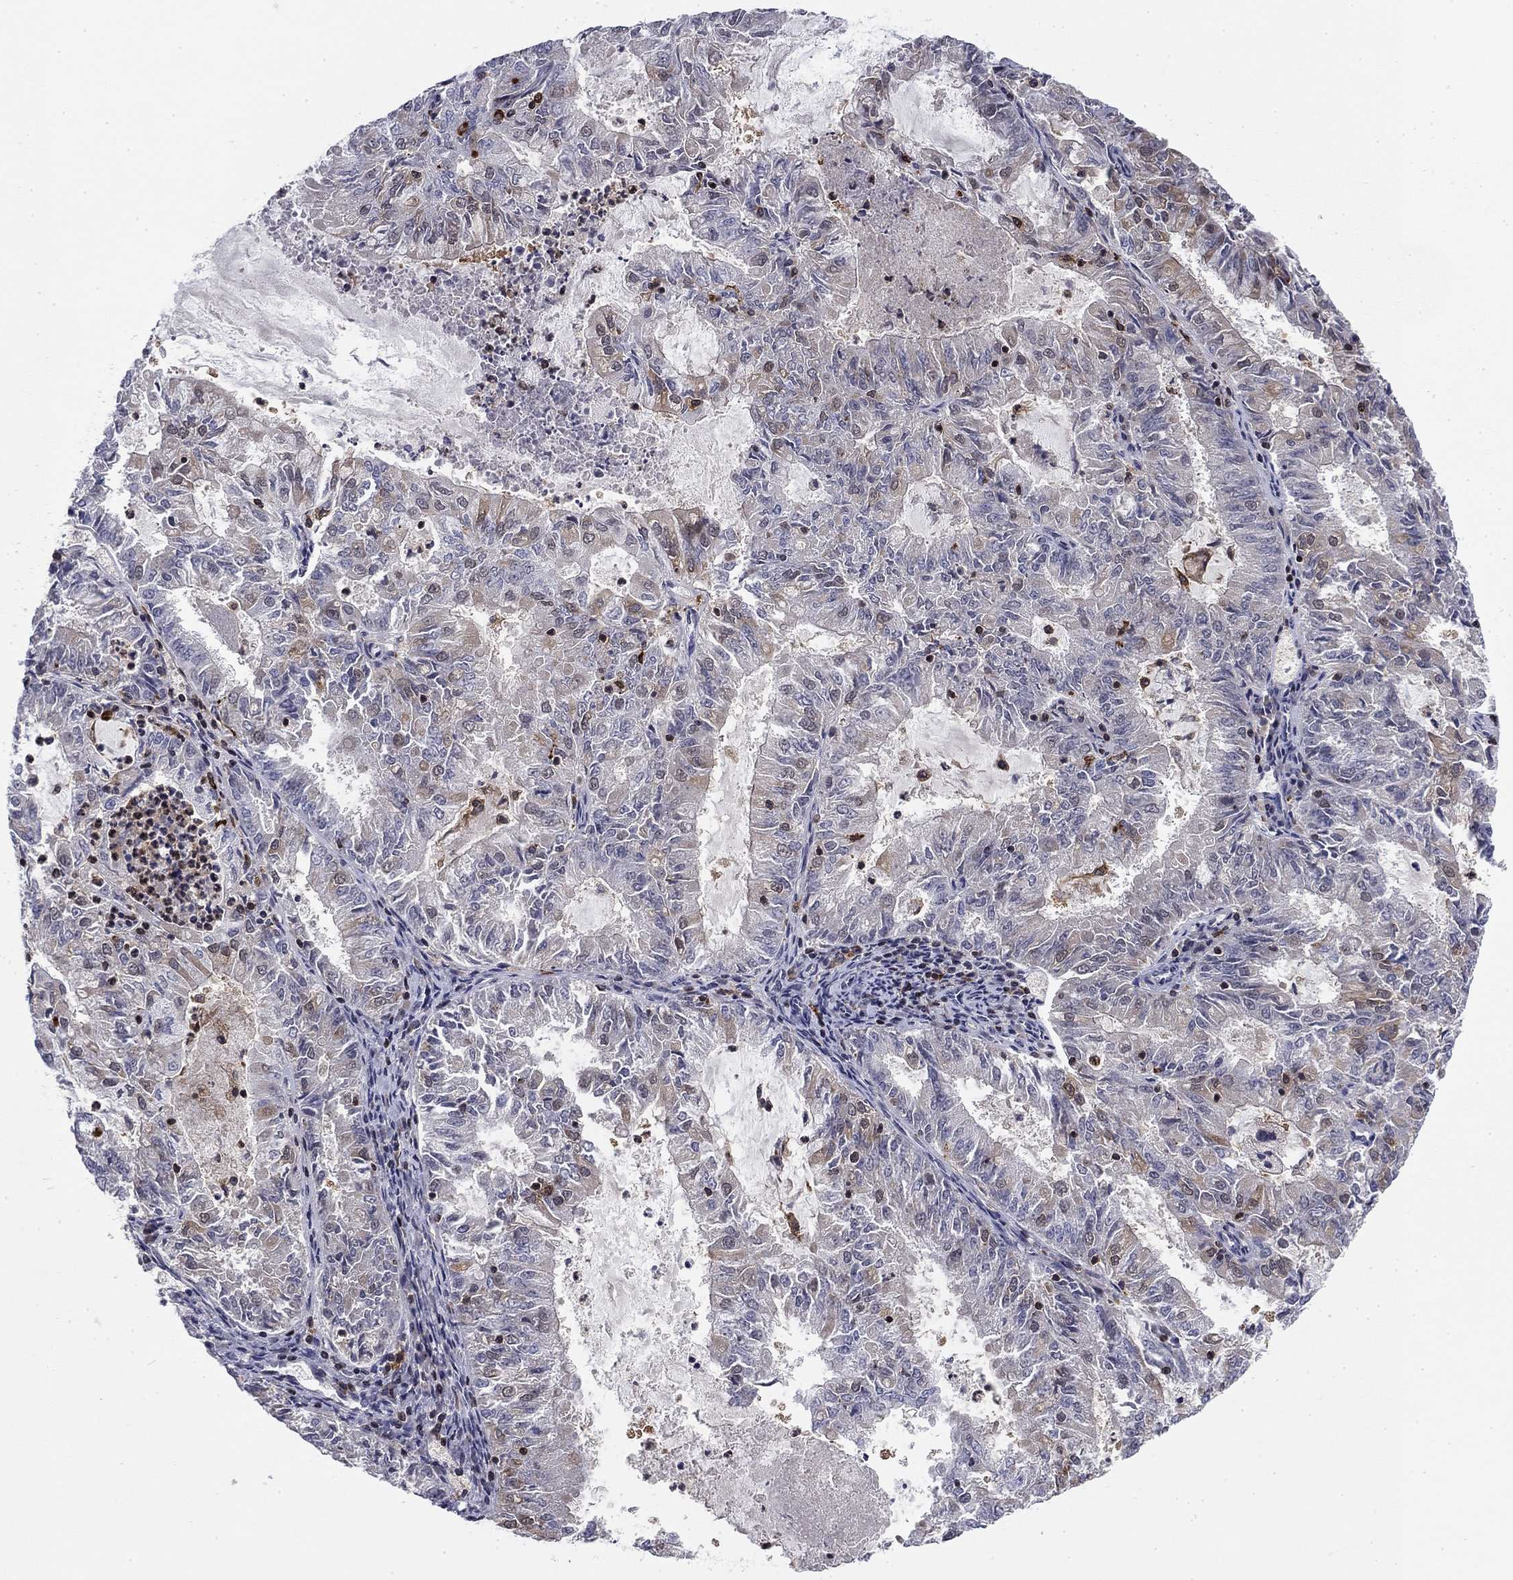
{"staining": {"intensity": "negative", "quantity": "none", "location": "none"}, "tissue": "endometrial cancer", "cell_type": "Tumor cells", "image_type": "cancer", "snomed": [{"axis": "morphology", "description": "Adenocarcinoma, NOS"}, {"axis": "topography", "description": "Endometrium"}], "caption": "This is an IHC image of endometrial cancer (adenocarcinoma). There is no positivity in tumor cells.", "gene": "PLCB2", "patient": {"sex": "female", "age": 57}}